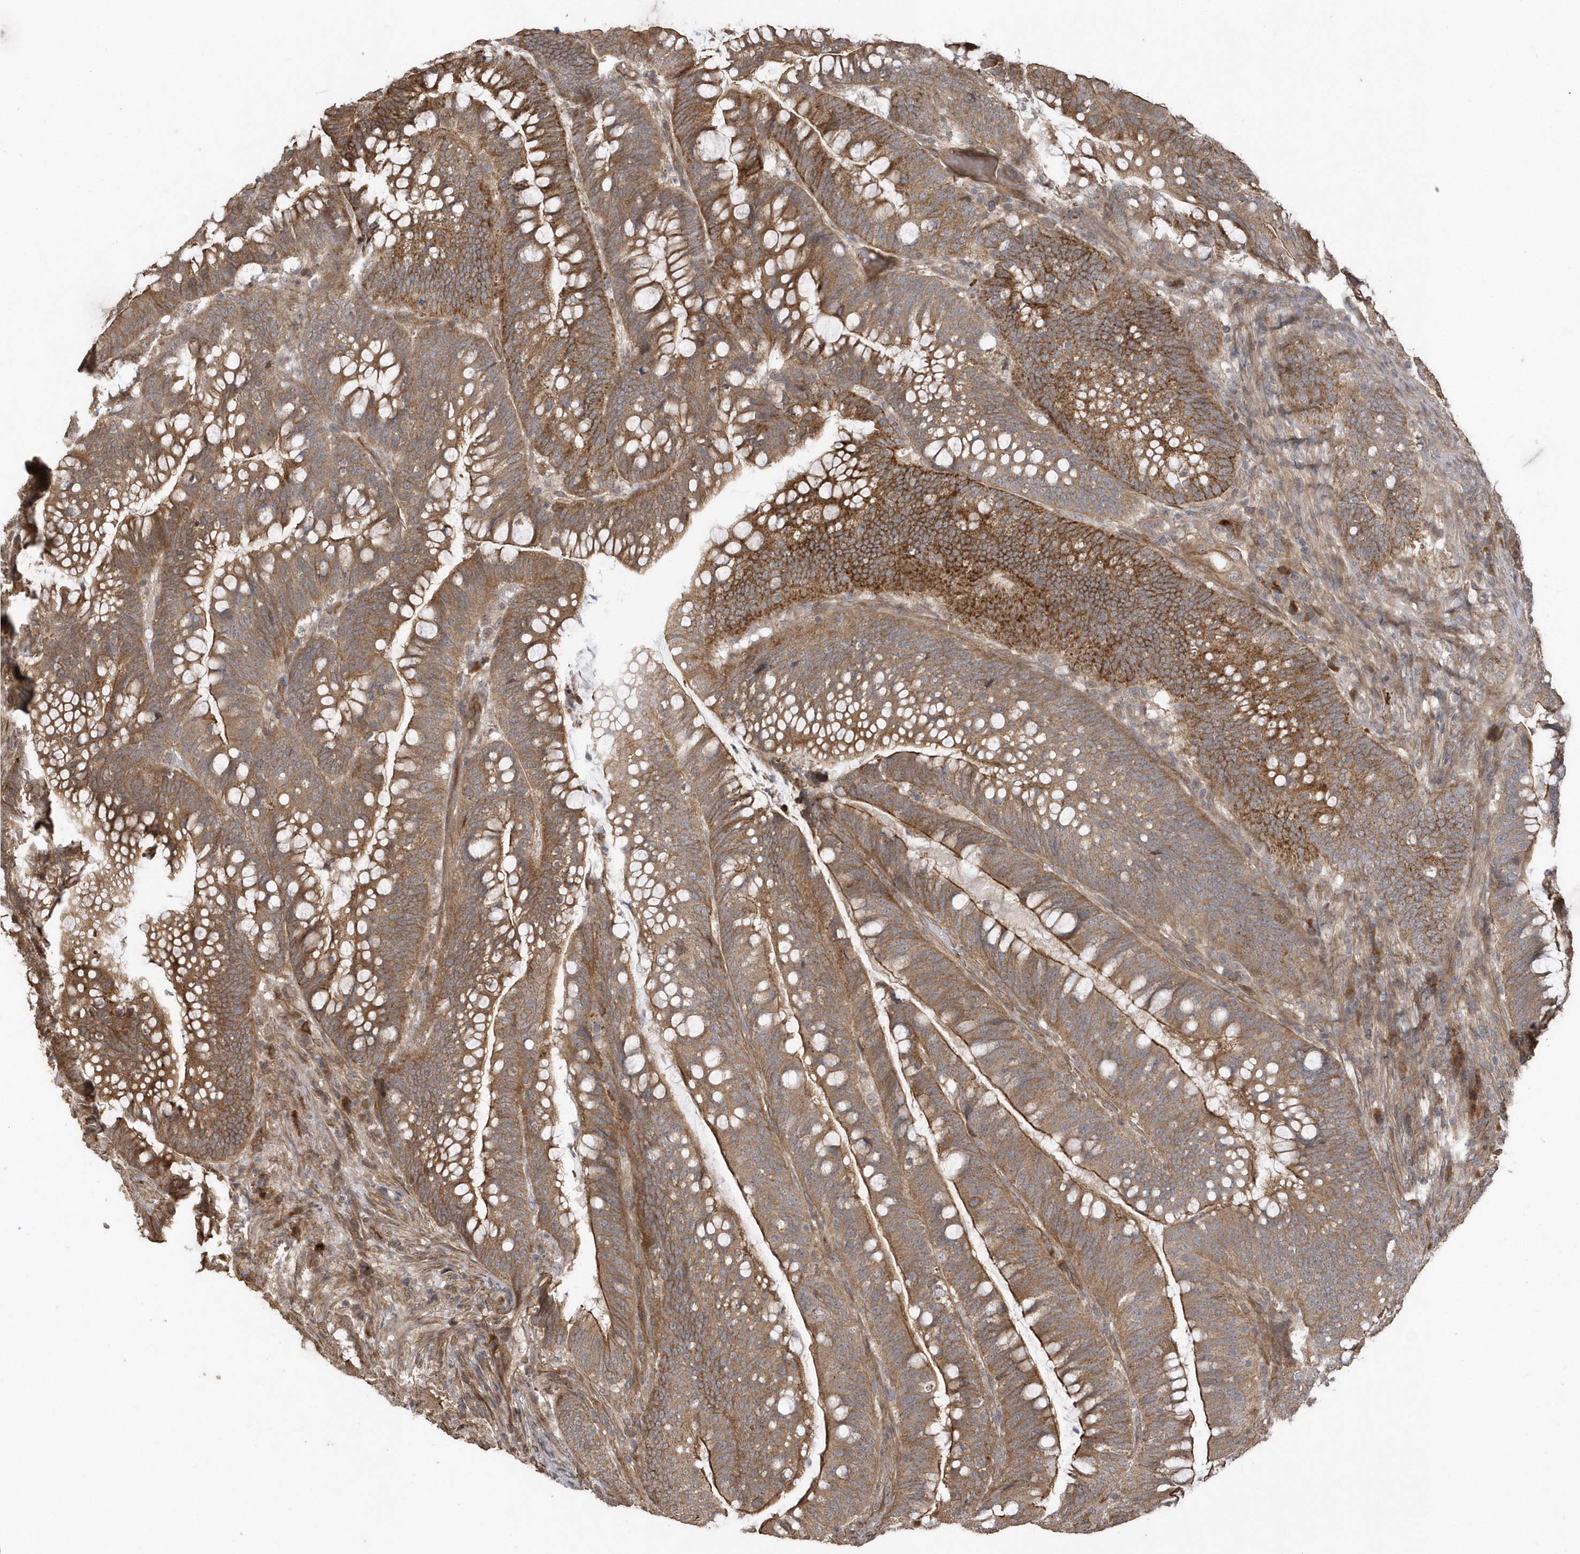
{"staining": {"intensity": "strong", "quantity": ">75%", "location": "cytoplasmic/membranous"}, "tissue": "colorectal cancer", "cell_type": "Tumor cells", "image_type": "cancer", "snomed": [{"axis": "morphology", "description": "Adenocarcinoma, NOS"}, {"axis": "topography", "description": "Colon"}], "caption": "Brown immunohistochemical staining in colorectal cancer (adenocarcinoma) displays strong cytoplasmic/membranous positivity in approximately >75% of tumor cells.", "gene": "HERPUD1", "patient": {"sex": "female", "age": 66}}